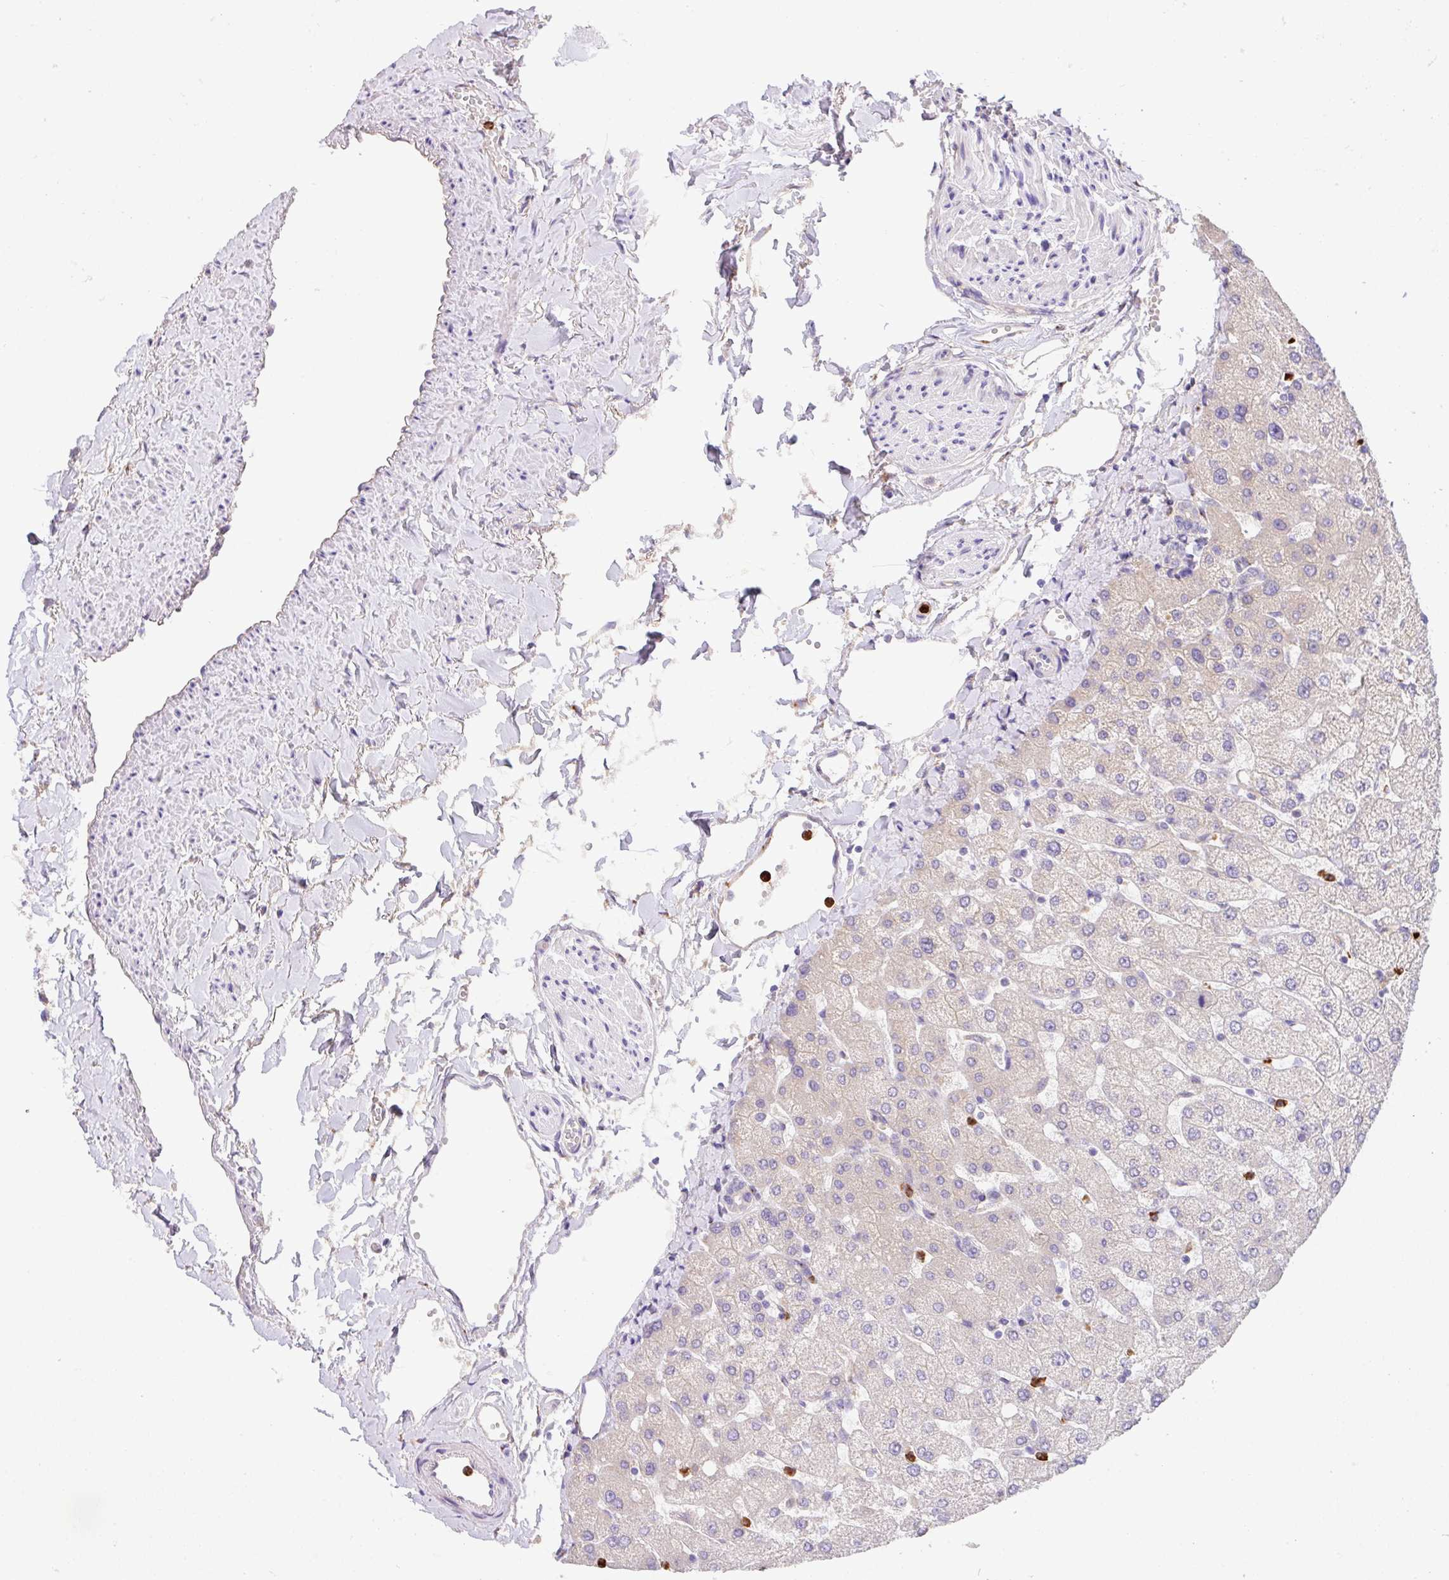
{"staining": {"intensity": "negative", "quantity": "none", "location": "none"}, "tissue": "liver", "cell_type": "Cholangiocytes", "image_type": "normal", "snomed": [{"axis": "morphology", "description": "Normal tissue, NOS"}, {"axis": "topography", "description": "Liver"}], "caption": "Immunohistochemistry of benign human liver displays no expression in cholangiocytes. (IHC, brightfield microscopy, high magnification).", "gene": "CRISP3", "patient": {"sex": "female", "age": 54}}